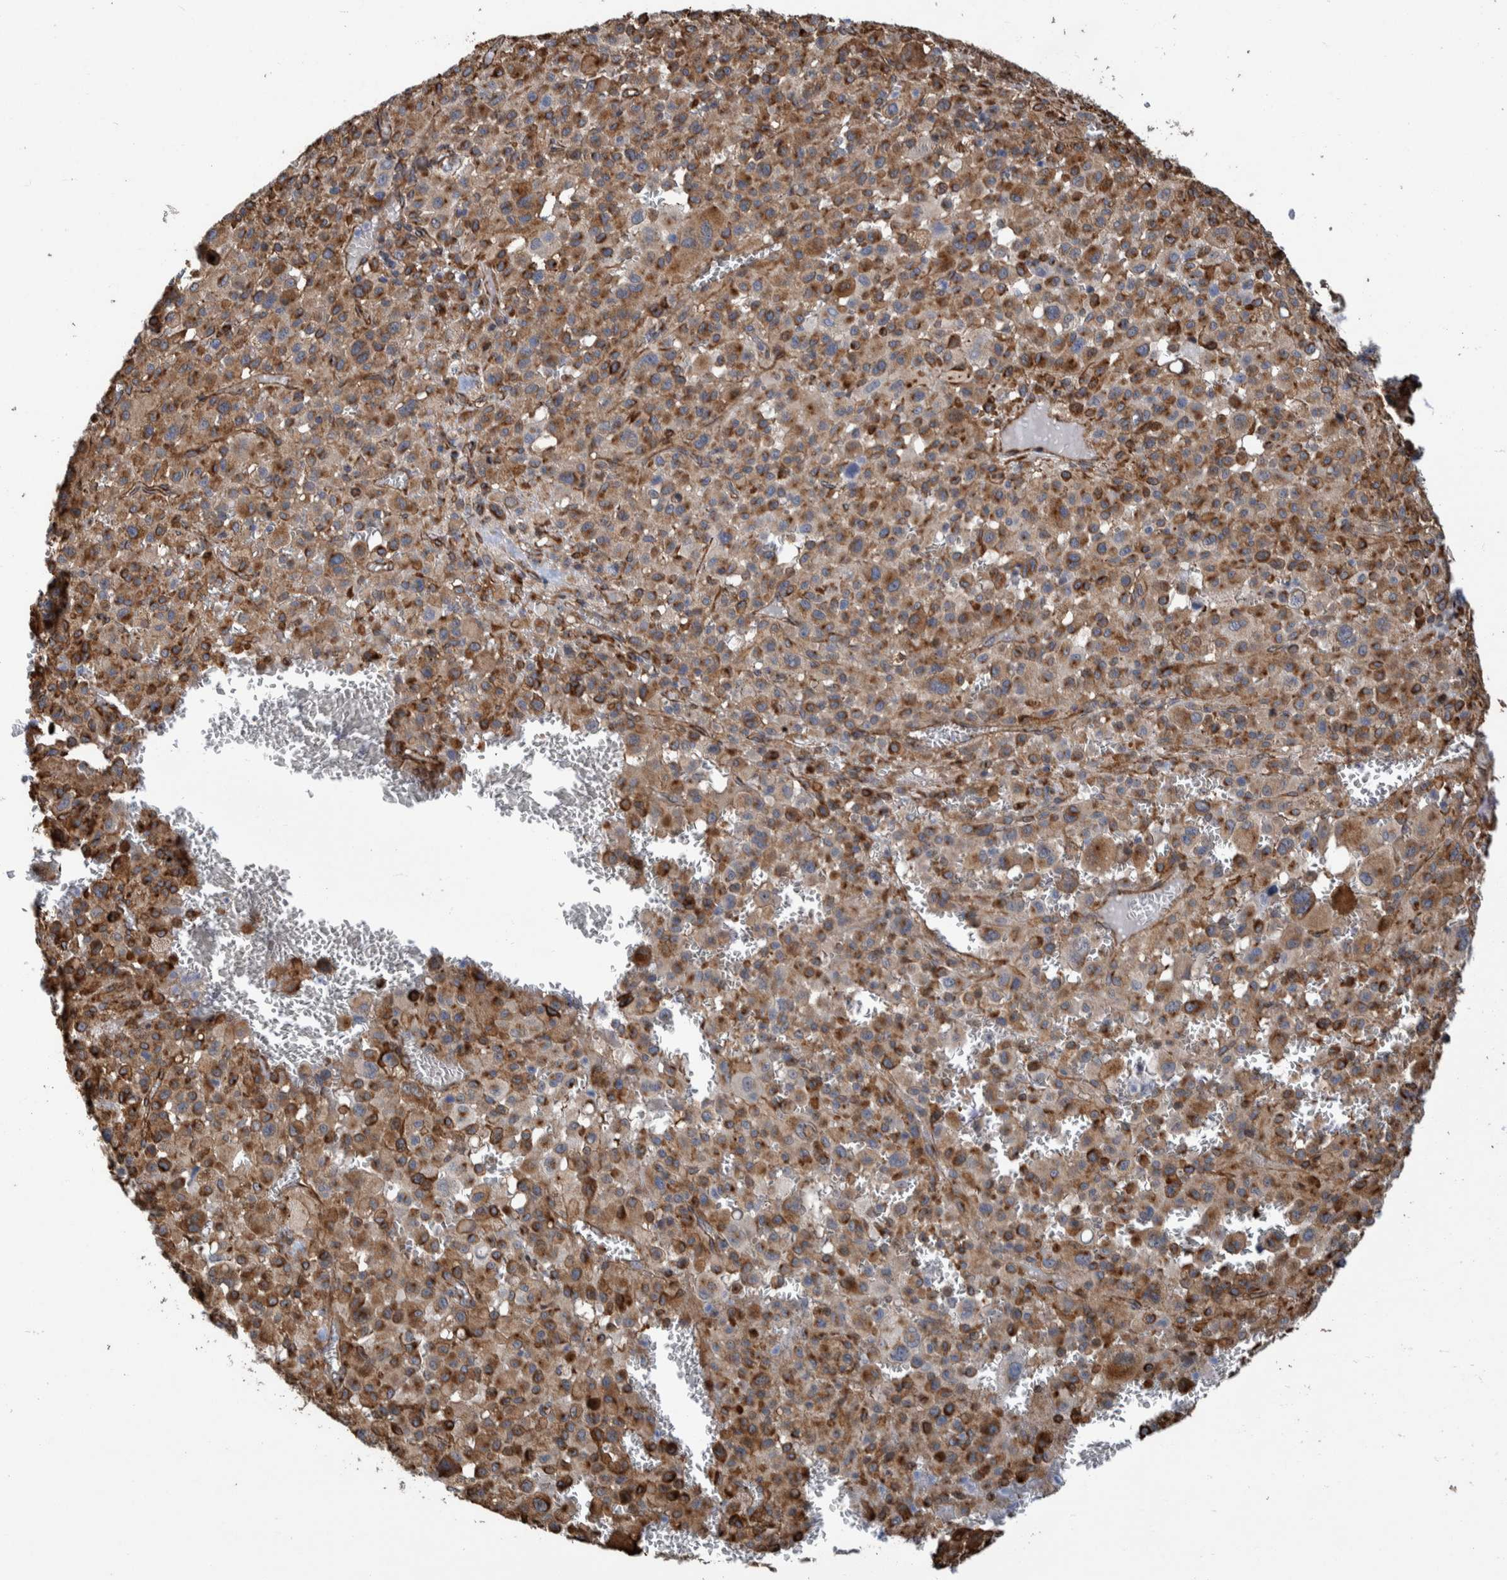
{"staining": {"intensity": "strong", "quantity": ">75%", "location": "cytoplasmic/membranous"}, "tissue": "melanoma", "cell_type": "Tumor cells", "image_type": "cancer", "snomed": [{"axis": "morphology", "description": "Malignant melanoma, Metastatic site"}, {"axis": "topography", "description": "Skin"}], "caption": "Immunohistochemical staining of malignant melanoma (metastatic site) reveals high levels of strong cytoplasmic/membranous staining in approximately >75% of tumor cells.", "gene": "CCDC57", "patient": {"sex": "female", "age": 74}}